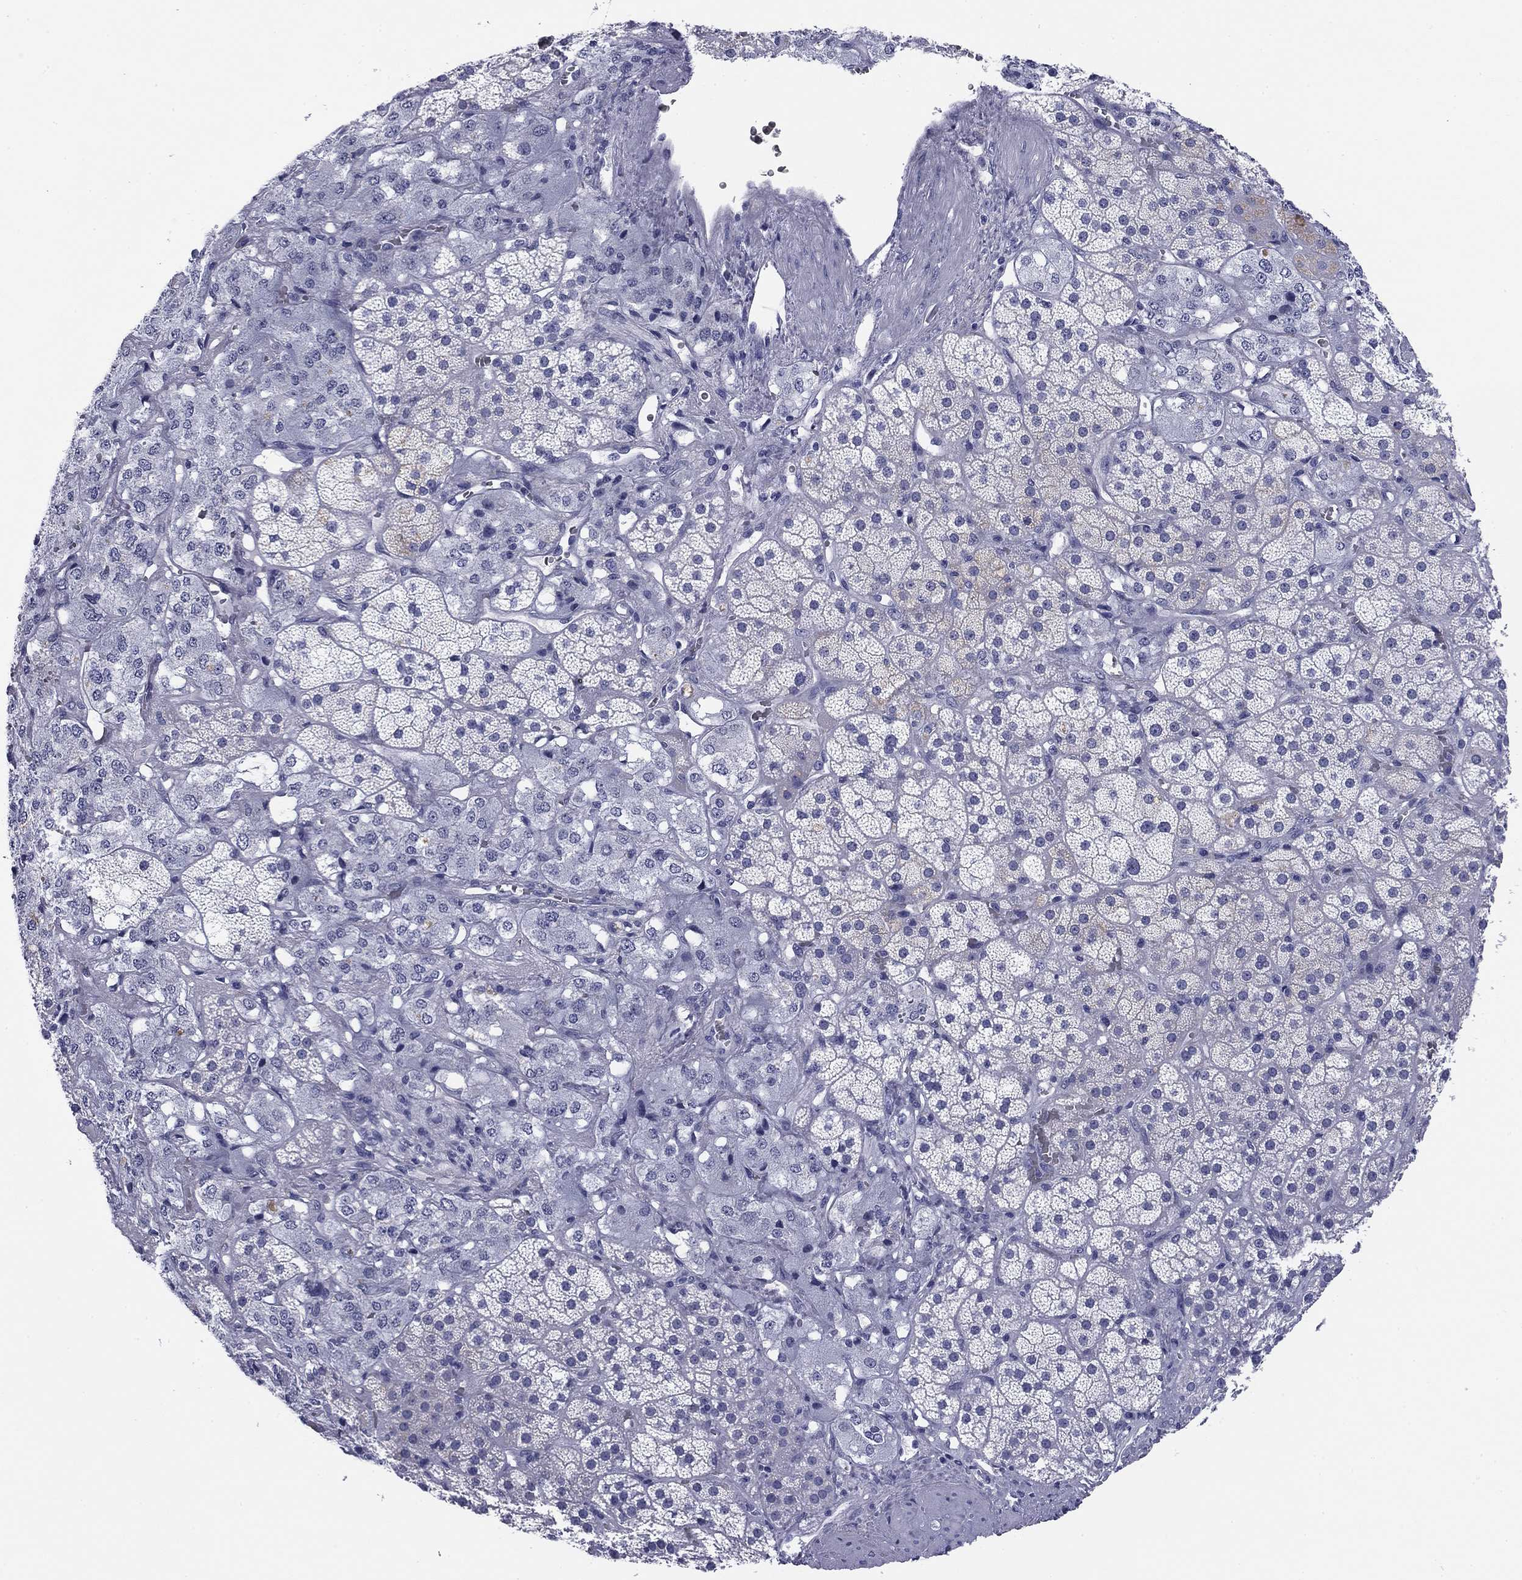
{"staining": {"intensity": "negative", "quantity": "none", "location": "none"}, "tissue": "adrenal gland", "cell_type": "Glandular cells", "image_type": "normal", "snomed": [{"axis": "morphology", "description": "Normal tissue, NOS"}, {"axis": "topography", "description": "Adrenal gland"}], "caption": "IHC photomicrograph of benign human adrenal gland stained for a protein (brown), which demonstrates no positivity in glandular cells.", "gene": "ABCC2", "patient": {"sex": "male", "age": 57}}